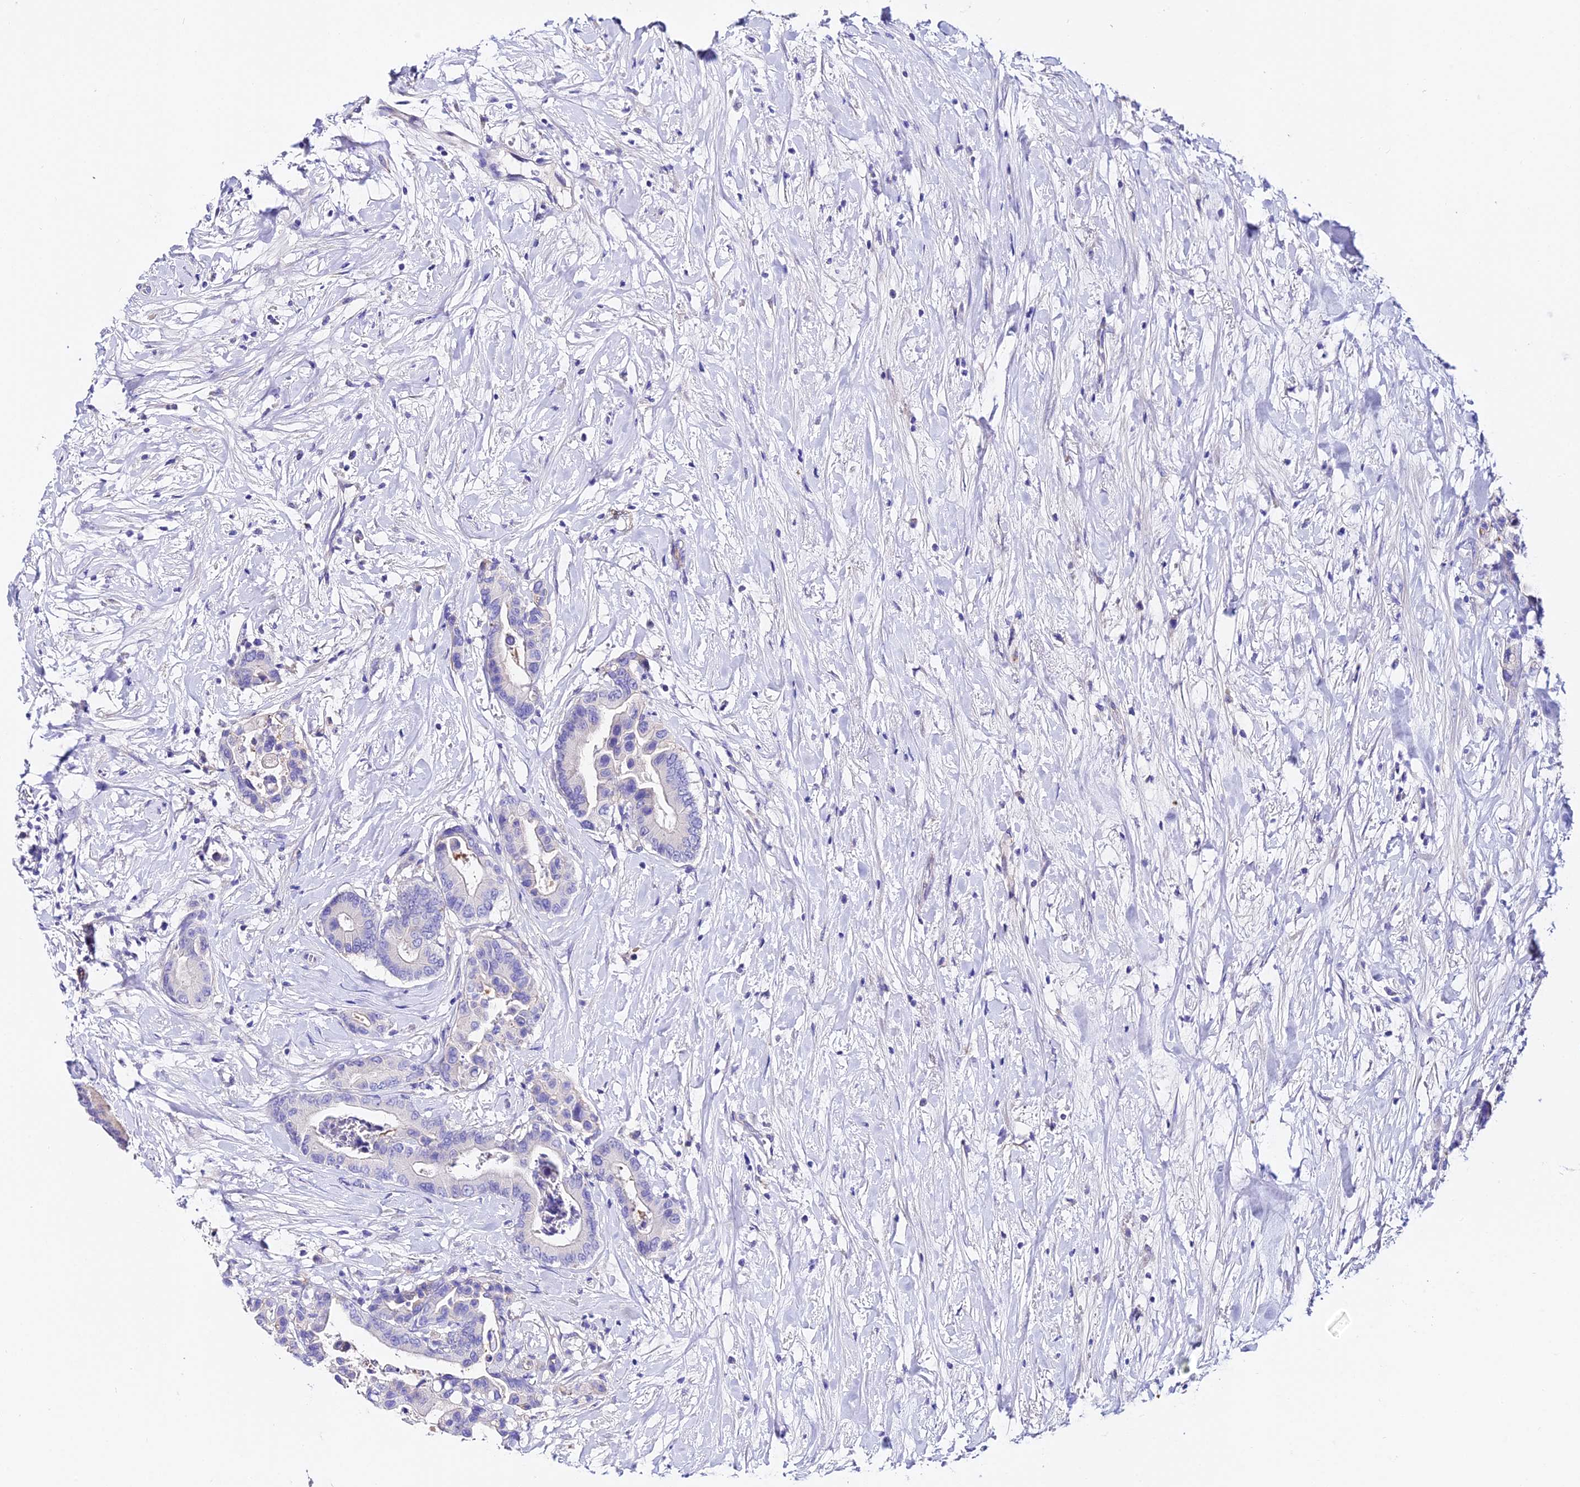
{"staining": {"intensity": "negative", "quantity": "none", "location": "none"}, "tissue": "colorectal cancer", "cell_type": "Tumor cells", "image_type": "cancer", "snomed": [{"axis": "morphology", "description": "Normal tissue, NOS"}, {"axis": "morphology", "description": "Adenocarcinoma, NOS"}, {"axis": "topography", "description": "Colon"}], "caption": "Colorectal adenocarcinoma was stained to show a protein in brown. There is no significant expression in tumor cells.", "gene": "TMEM117", "patient": {"sex": "male", "age": 82}}